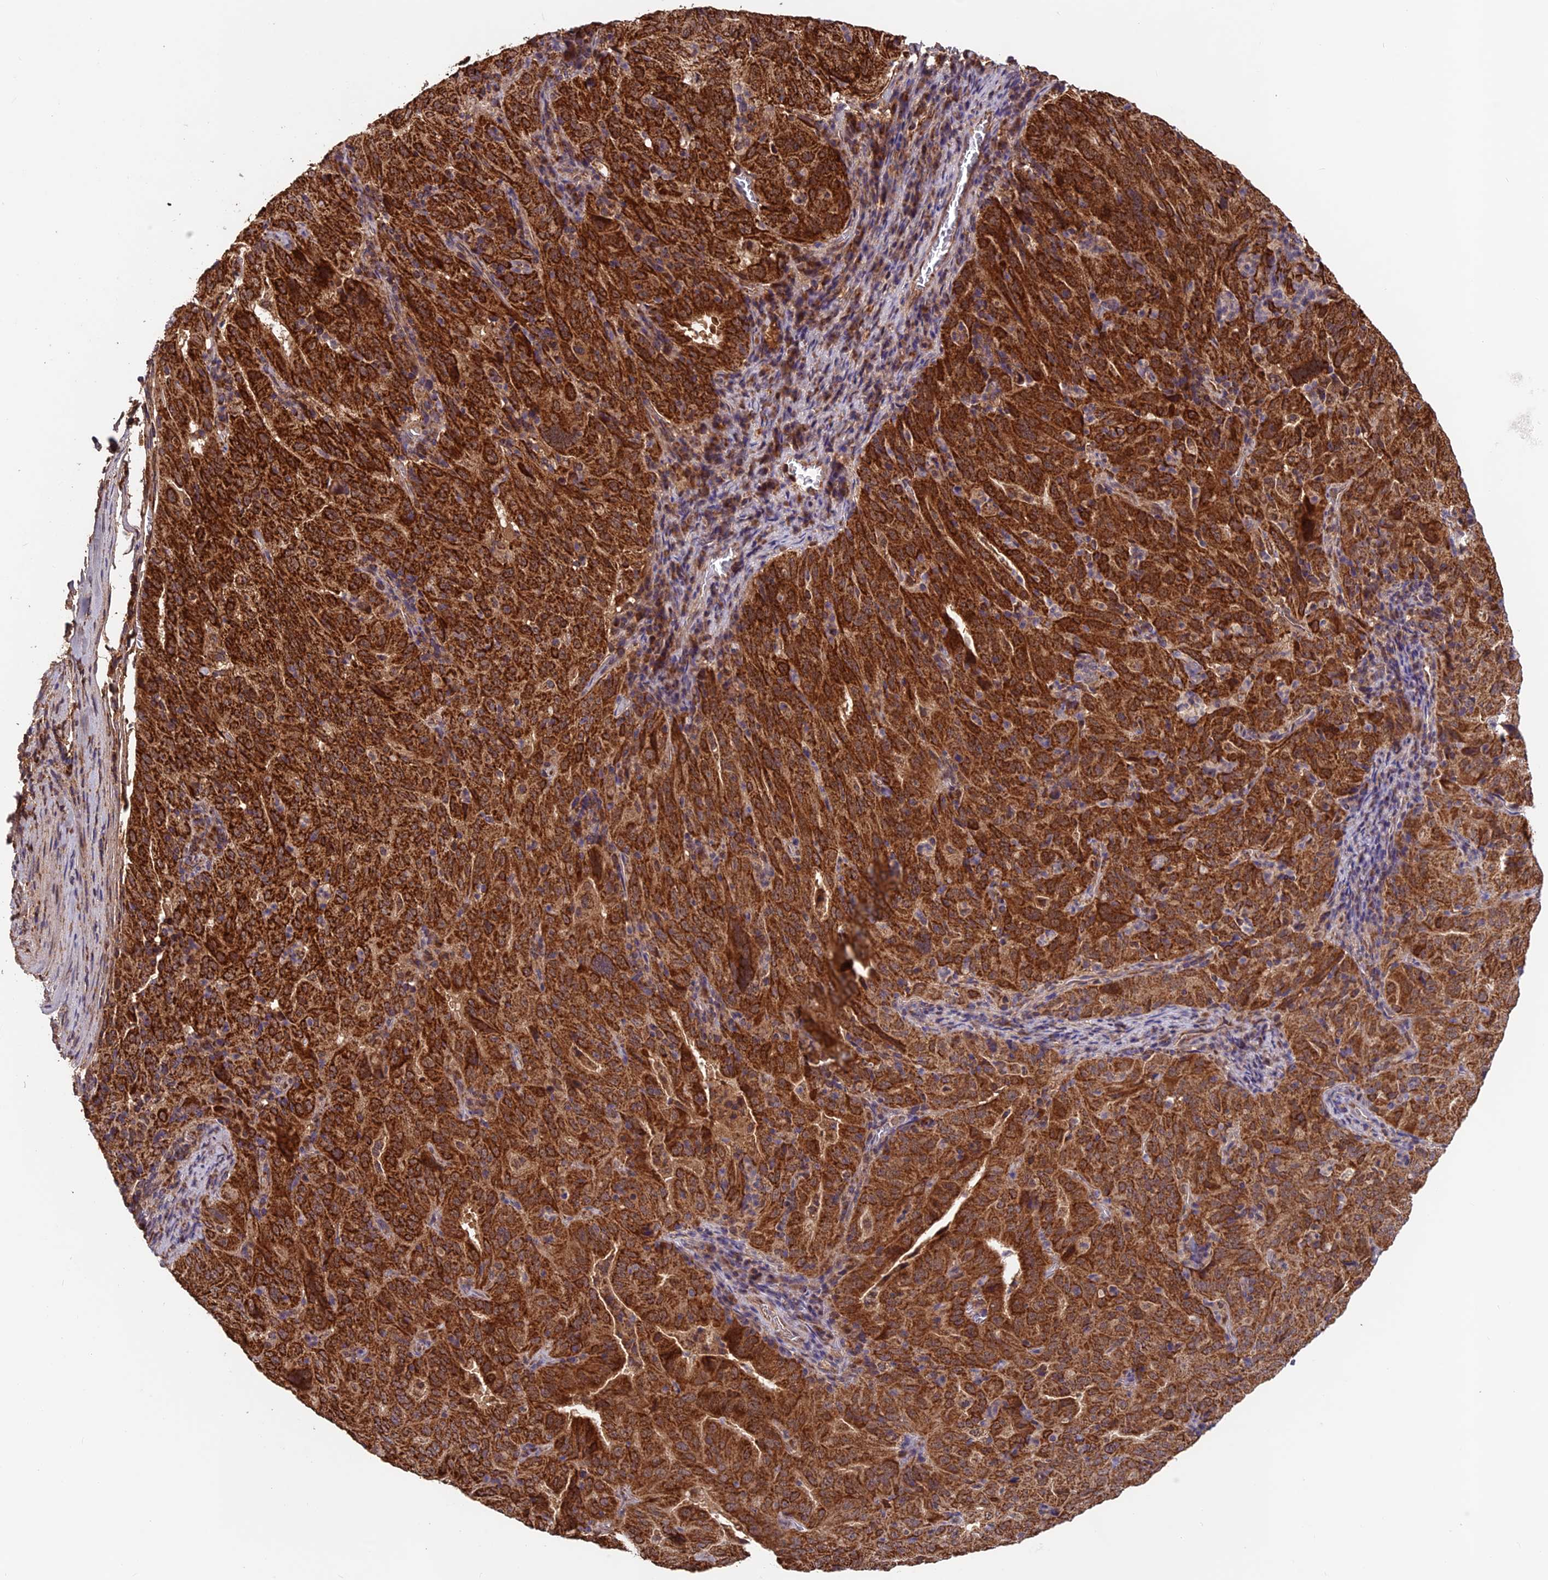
{"staining": {"intensity": "strong", "quantity": ">75%", "location": "cytoplasmic/membranous"}, "tissue": "pancreatic cancer", "cell_type": "Tumor cells", "image_type": "cancer", "snomed": [{"axis": "morphology", "description": "Adenocarcinoma, NOS"}, {"axis": "topography", "description": "Pancreas"}], "caption": "DAB (3,3'-diaminobenzidine) immunohistochemical staining of adenocarcinoma (pancreatic) reveals strong cytoplasmic/membranous protein expression in about >75% of tumor cells.", "gene": "CCDC15", "patient": {"sex": "male", "age": 63}}